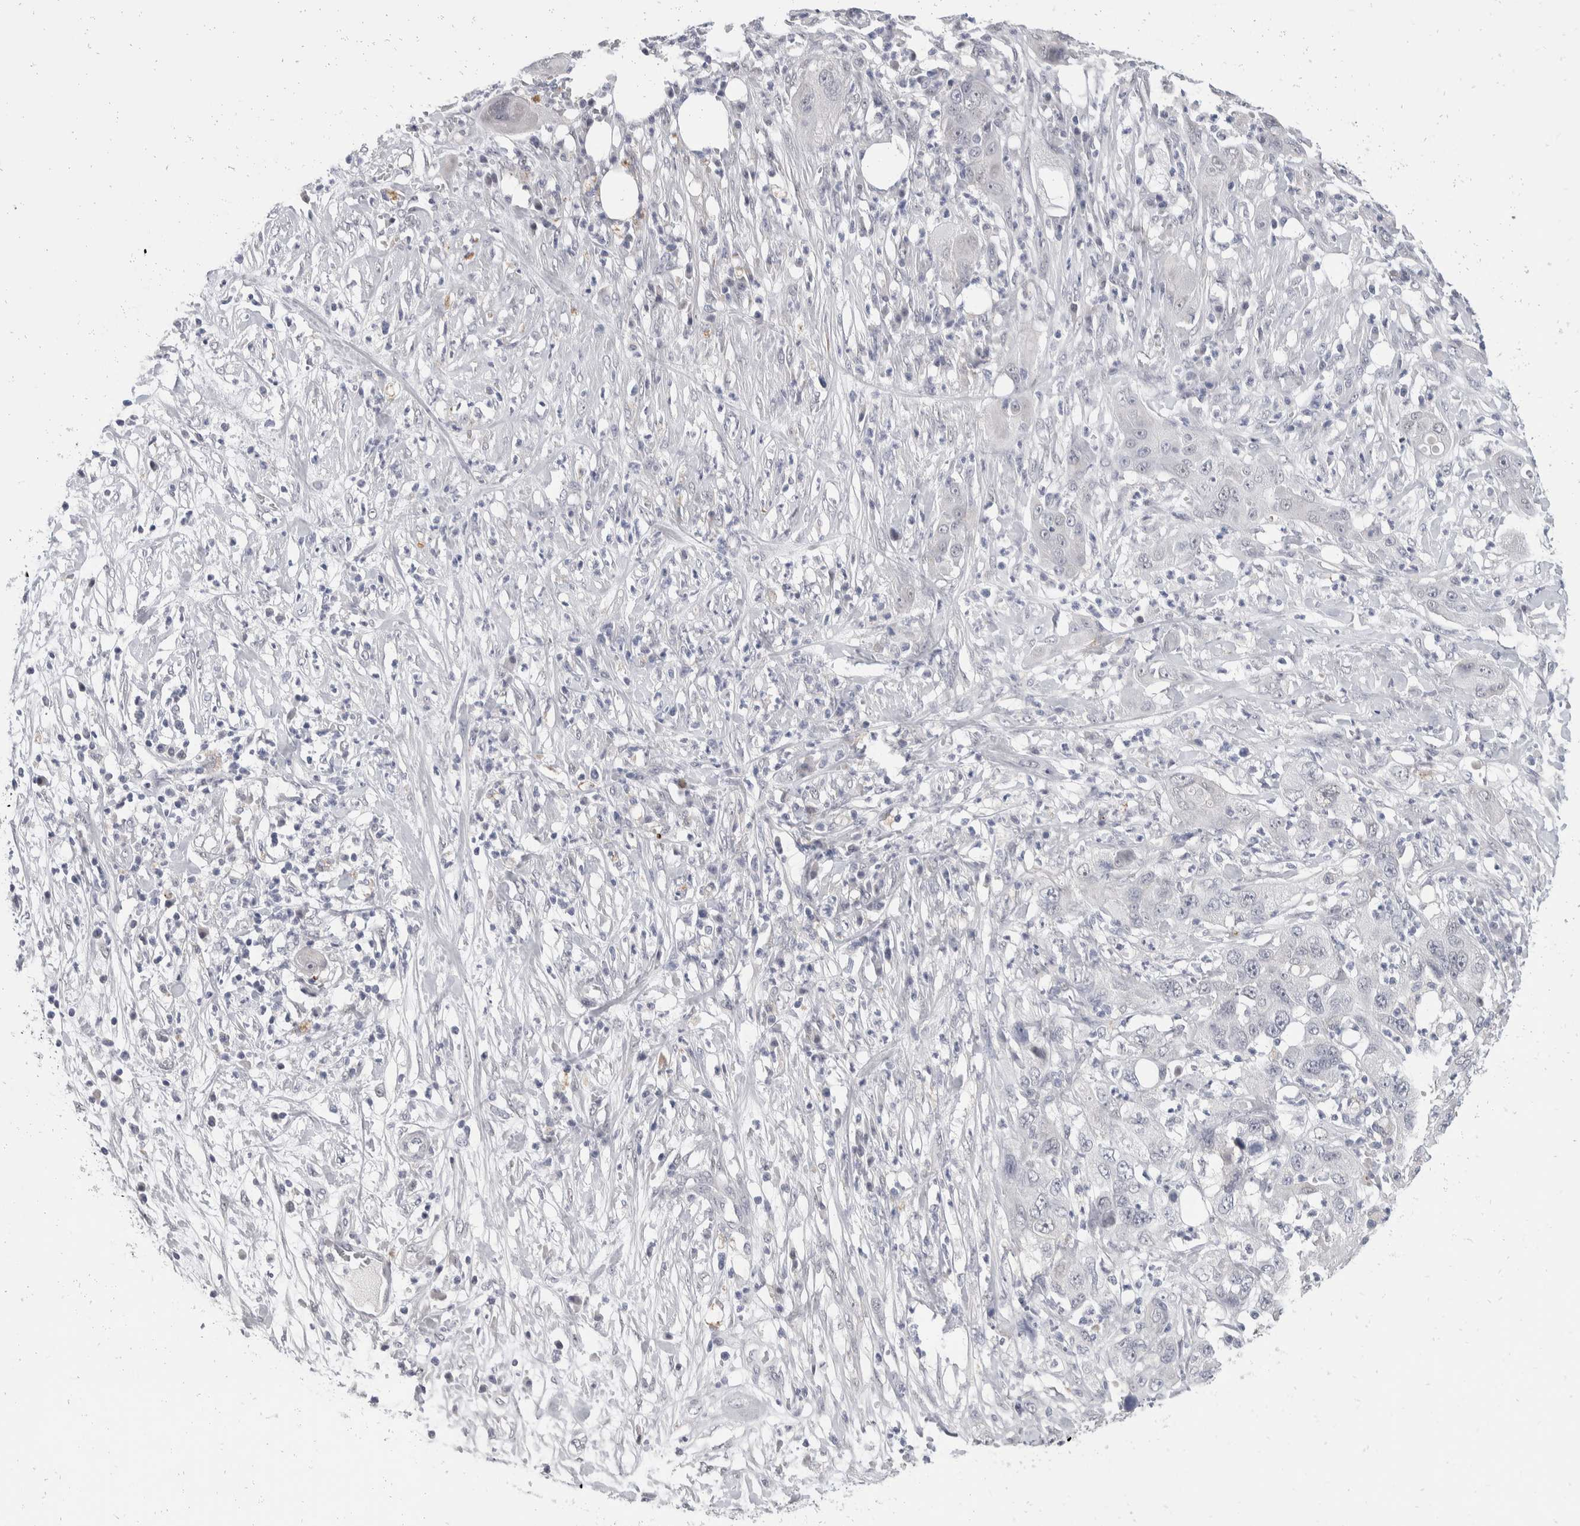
{"staining": {"intensity": "negative", "quantity": "none", "location": "none"}, "tissue": "pancreatic cancer", "cell_type": "Tumor cells", "image_type": "cancer", "snomed": [{"axis": "morphology", "description": "Adenocarcinoma, NOS"}, {"axis": "topography", "description": "Pancreas"}], "caption": "This is a photomicrograph of immunohistochemistry staining of pancreatic adenocarcinoma, which shows no expression in tumor cells.", "gene": "CATSPERD", "patient": {"sex": "female", "age": 78}}